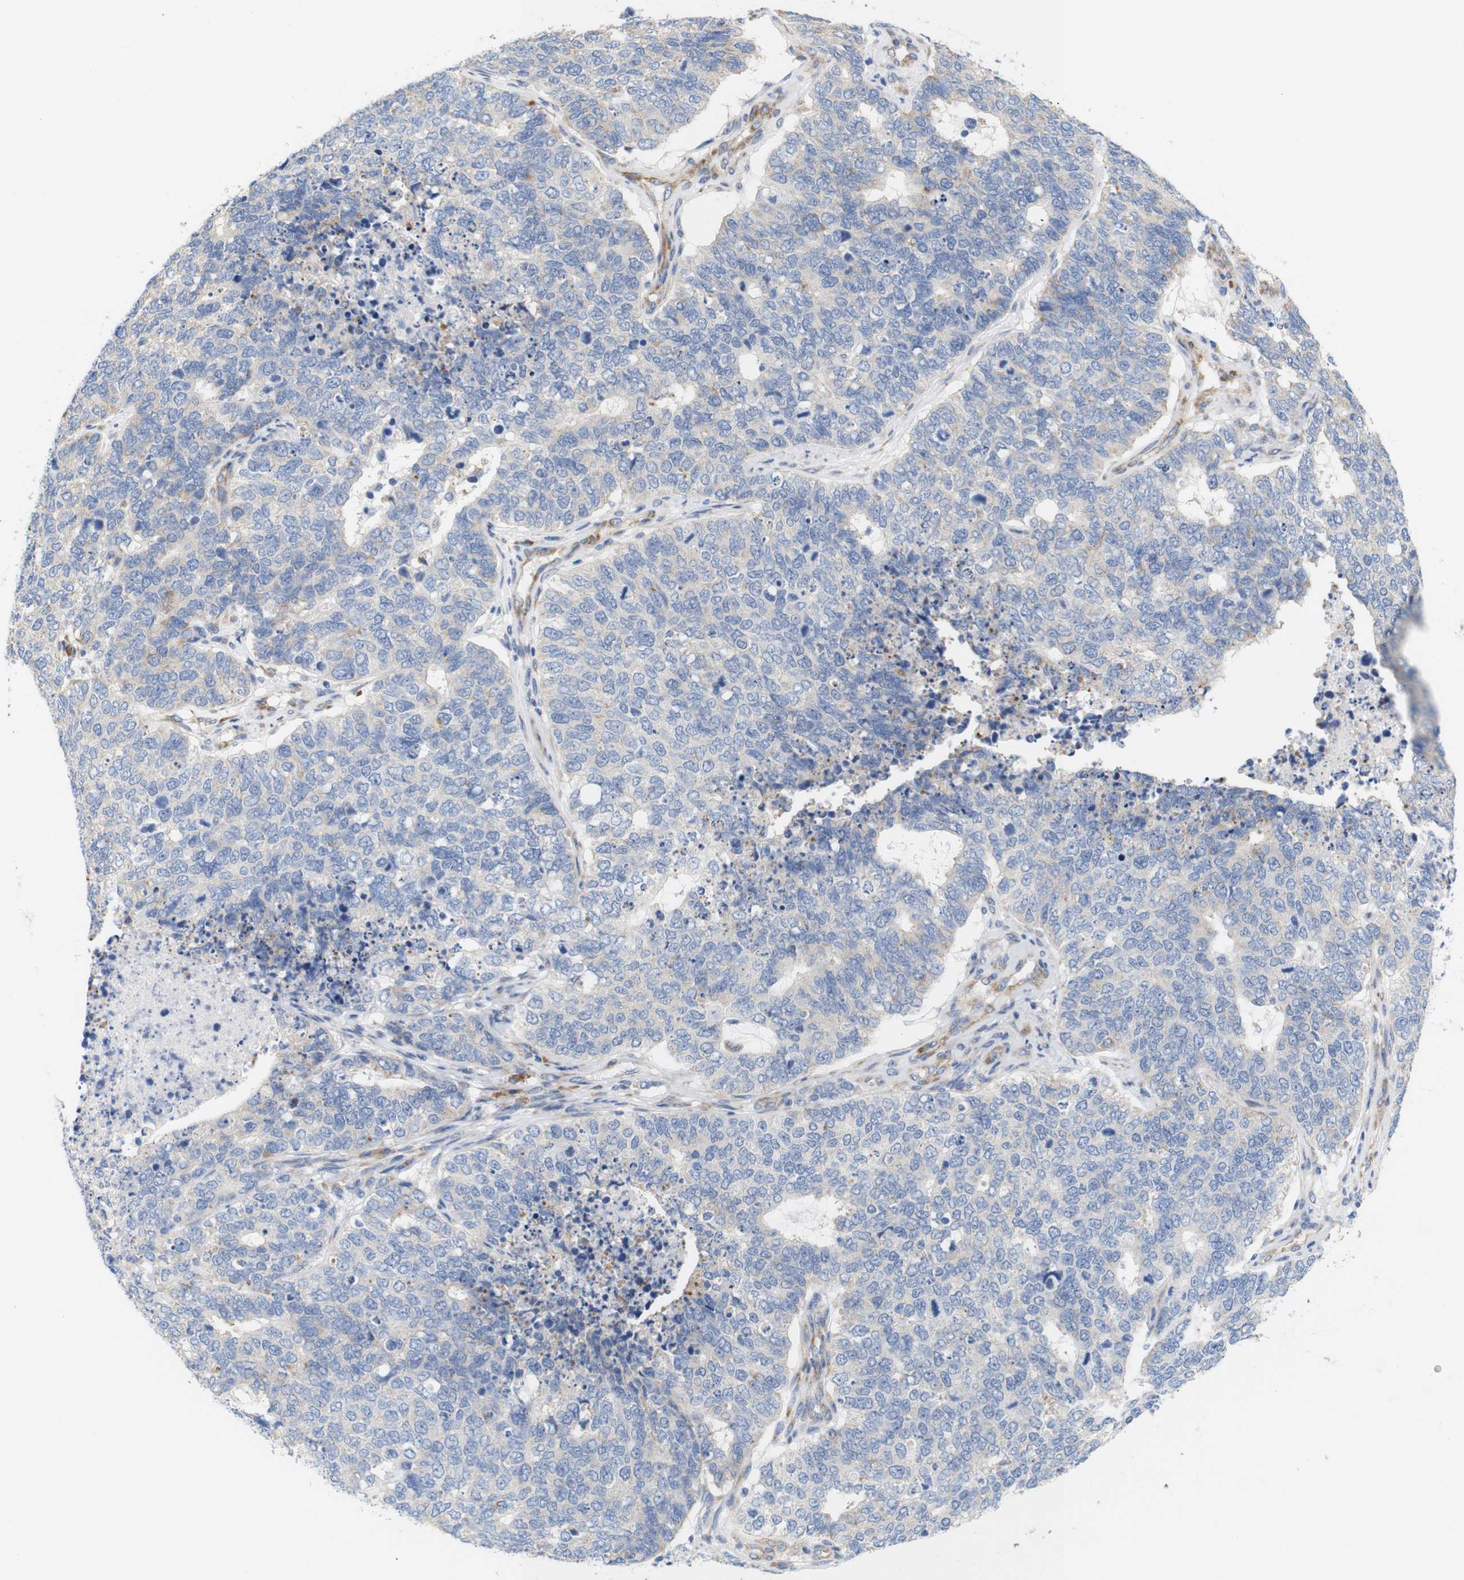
{"staining": {"intensity": "negative", "quantity": "none", "location": "none"}, "tissue": "cervical cancer", "cell_type": "Tumor cells", "image_type": "cancer", "snomed": [{"axis": "morphology", "description": "Squamous cell carcinoma, NOS"}, {"axis": "topography", "description": "Cervix"}], "caption": "A micrograph of squamous cell carcinoma (cervical) stained for a protein reveals no brown staining in tumor cells. The staining was performed using DAB (3,3'-diaminobenzidine) to visualize the protein expression in brown, while the nuclei were stained in blue with hematoxylin (Magnification: 20x).", "gene": "TRIM5", "patient": {"sex": "female", "age": 63}}